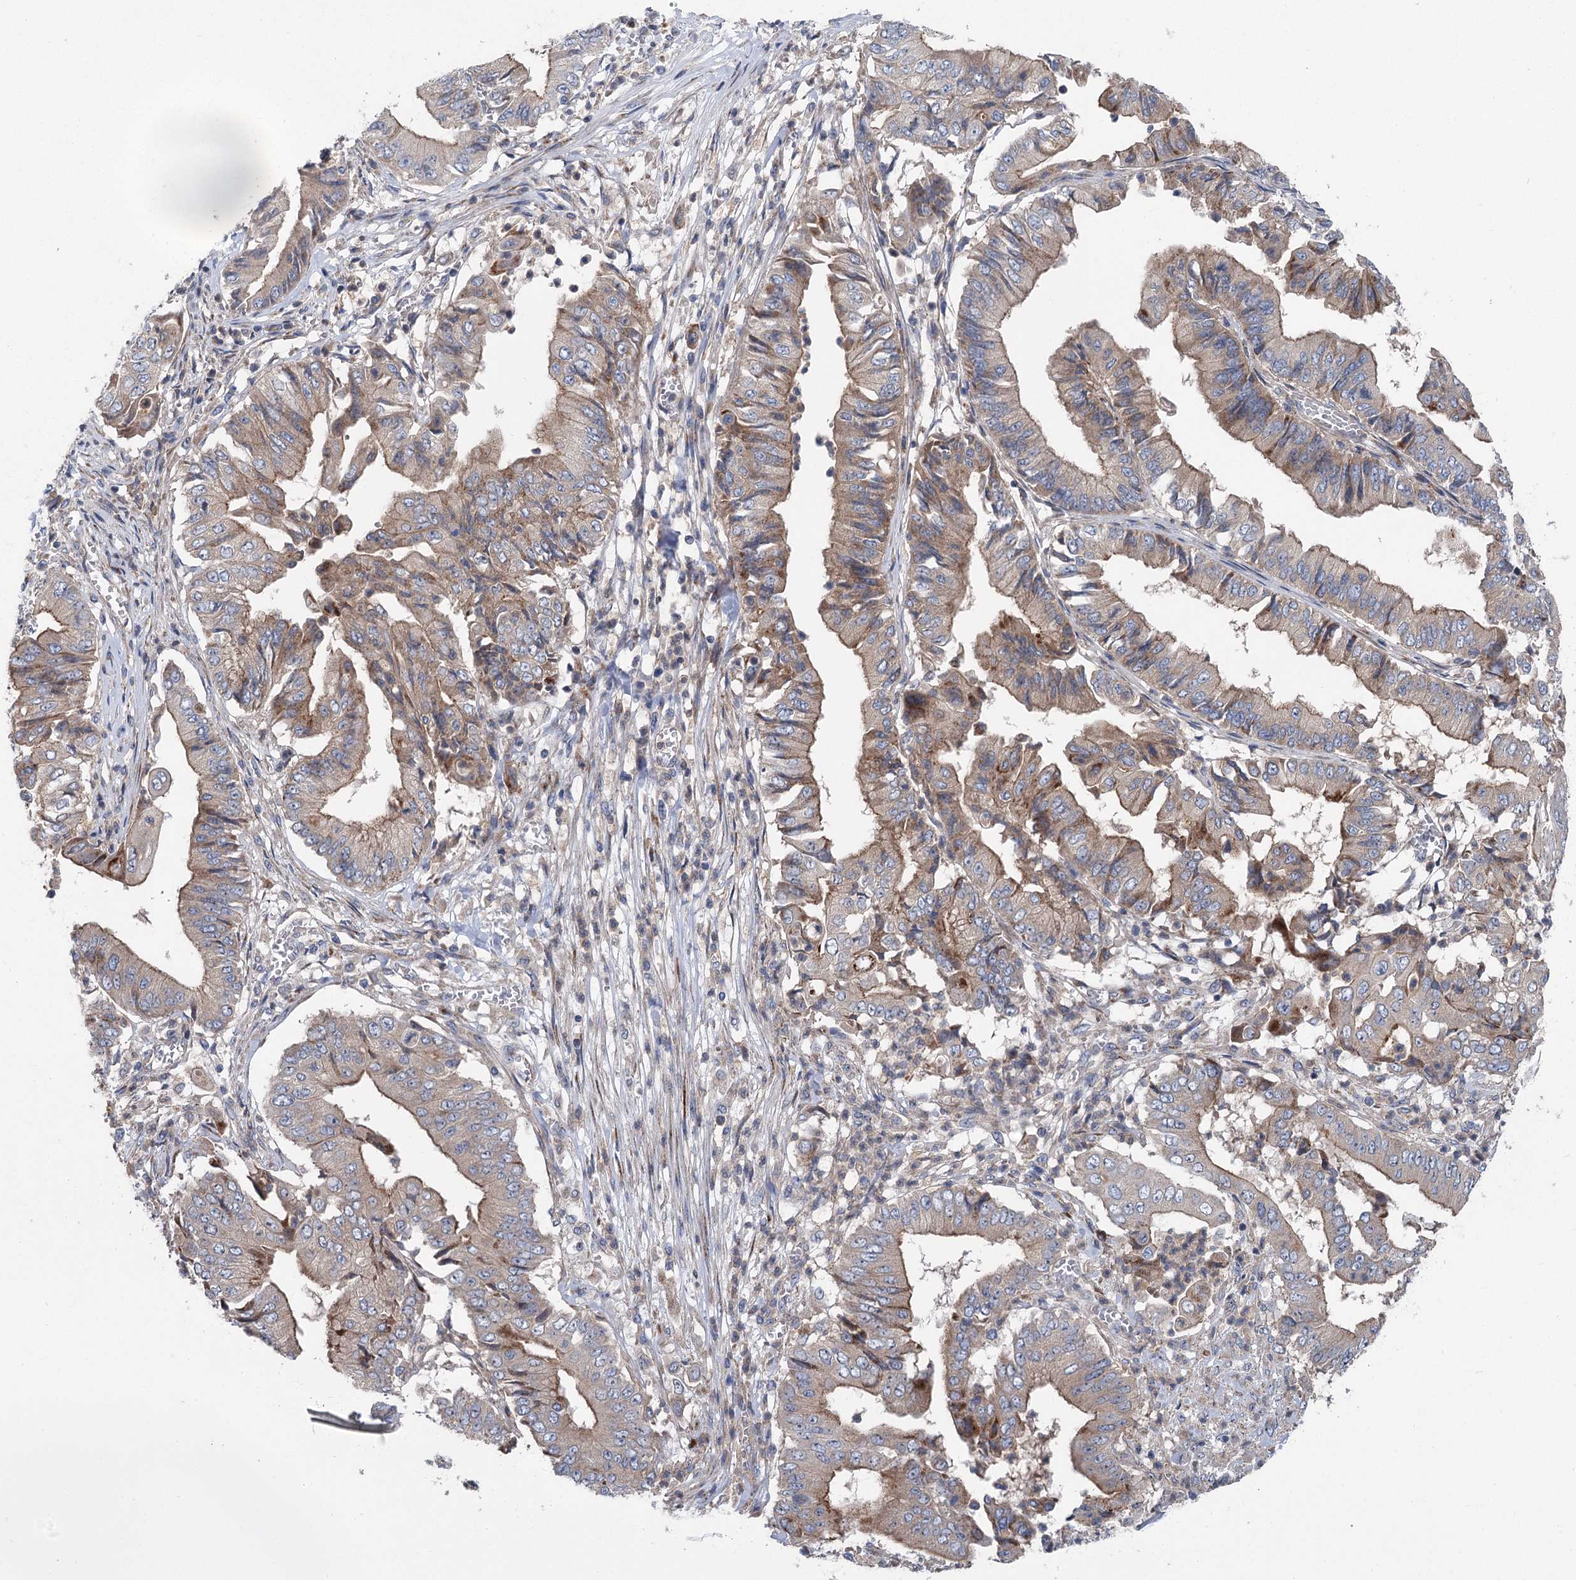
{"staining": {"intensity": "moderate", "quantity": "25%-75%", "location": "cytoplasmic/membranous"}, "tissue": "pancreatic cancer", "cell_type": "Tumor cells", "image_type": "cancer", "snomed": [{"axis": "morphology", "description": "Adenocarcinoma, NOS"}, {"axis": "topography", "description": "Pancreas"}], "caption": "Moderate cytoplasmic/membranous expression is identified in approximately 25%-75% of tumor cells in adenocarcinoma (pancreatic).", "gene": "MARK2", "patient": {"sex": "female", "age": 77}}